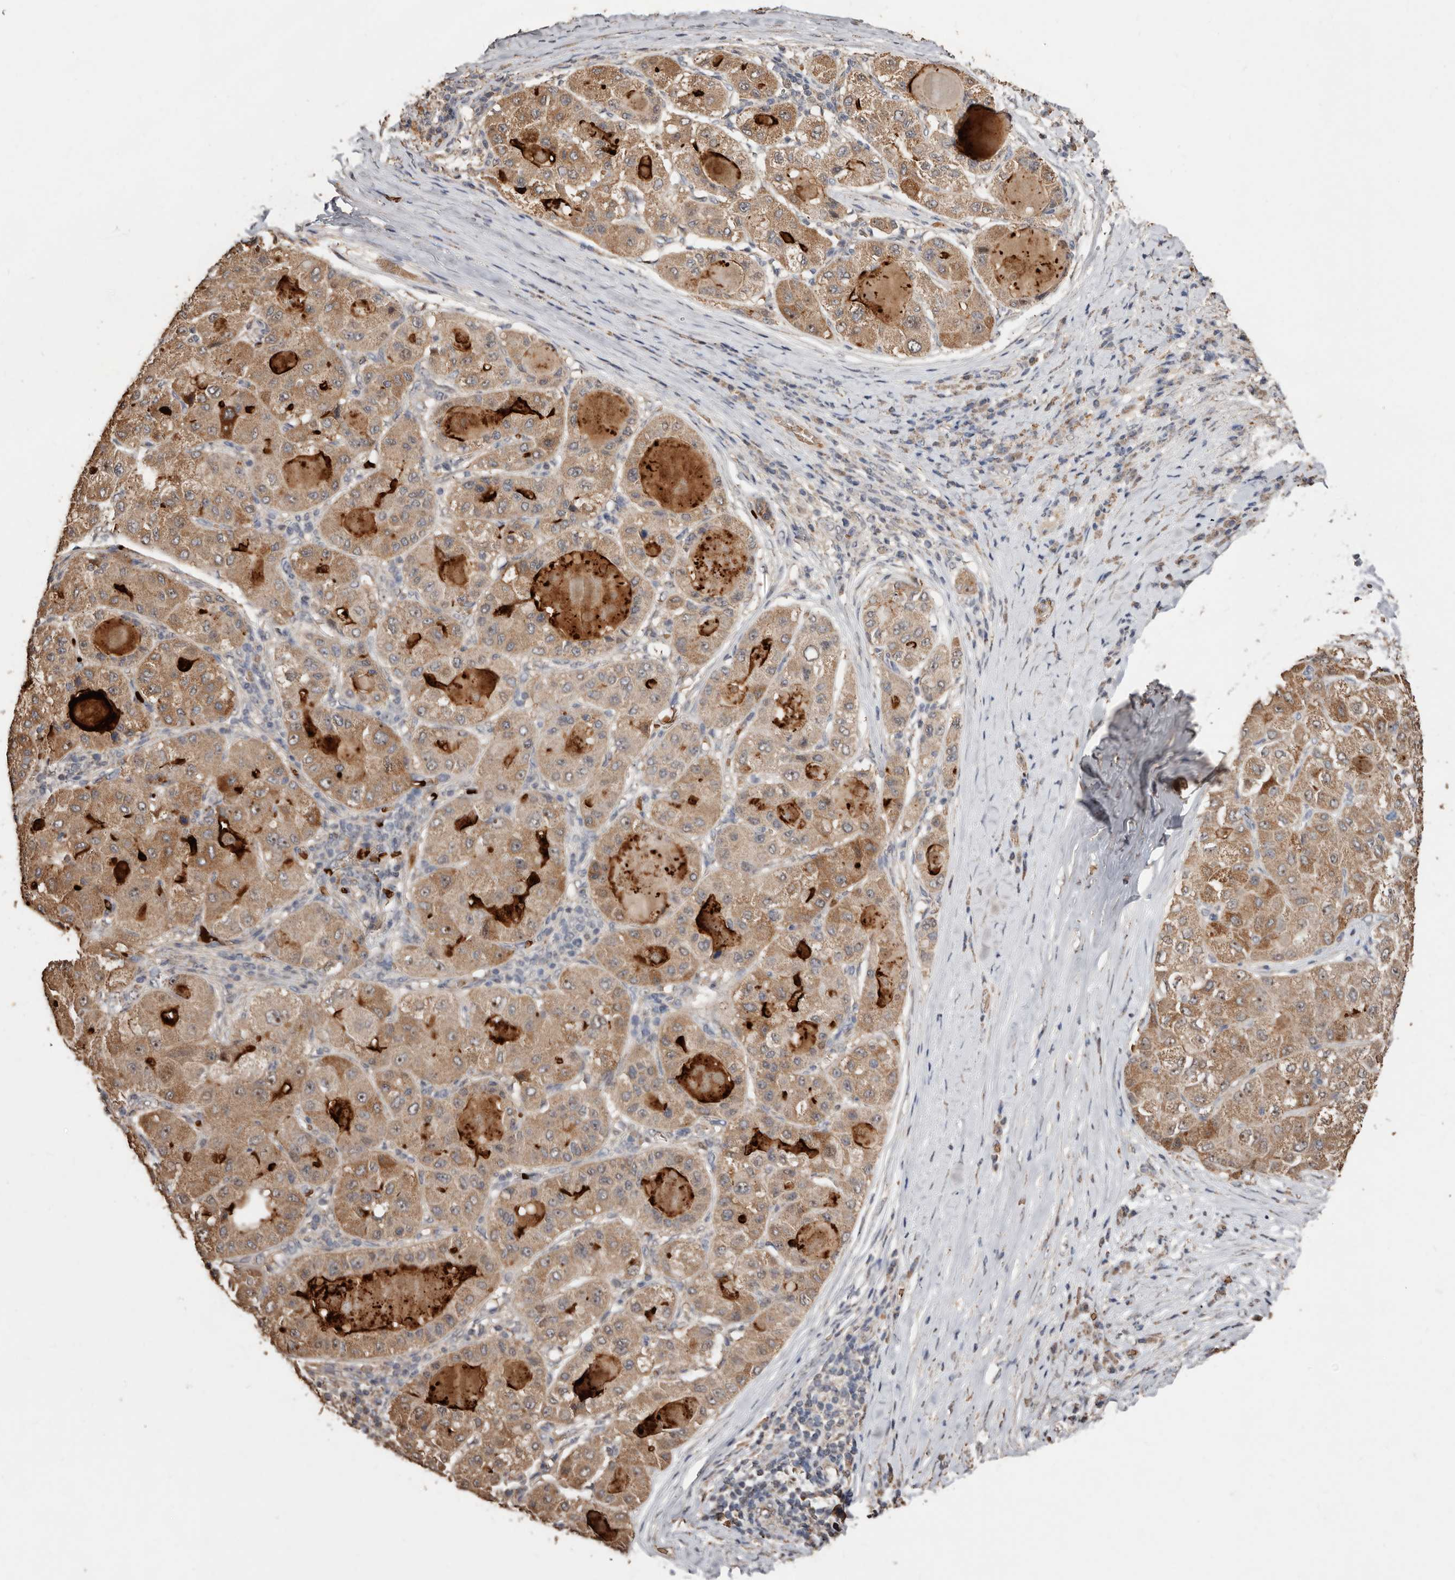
{"staining": {"intensity": "moderate", "quantity": ">75%", "location": "cytoplasmic/membranous"}, "tissue": "liver cancer", "cell_type": "Tumor cells", "image_type": "cancer", "snomed": [{"axis": "morphology", "description": "Carcinoma, Hepatocellular, NOS"}, {"axis": "topography", "description": "Liver"}], "caption": "Tumor cells reveal medium levels of moderate cytoplasmic/membranous positivity in approximately >75% of cells in human liver cancer.", "gene": "GRAMD2A", "patient": {"sex": "male", "age": 80}}